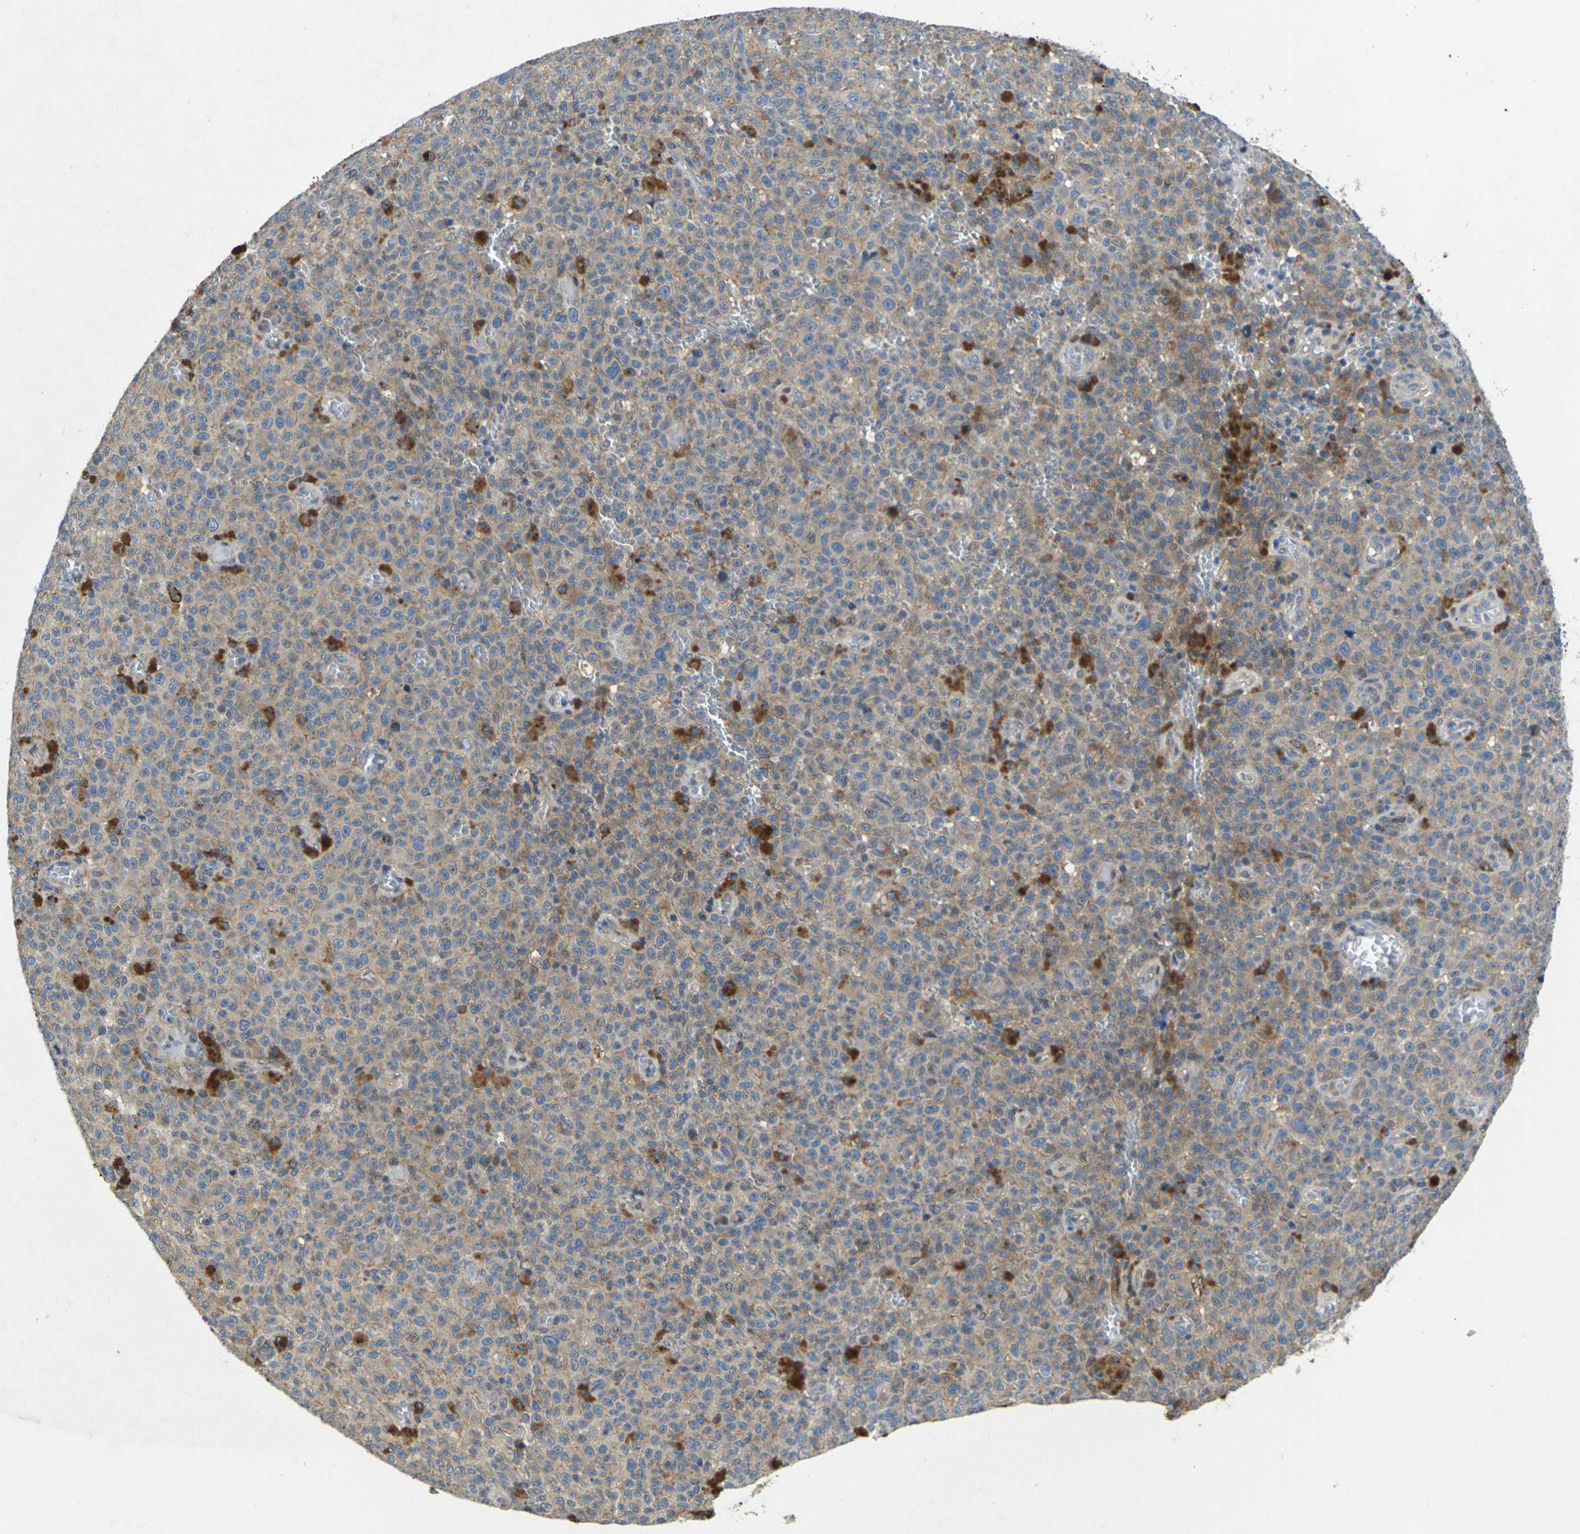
{"staining": {"intensity": "weak", "quantity": ">75%", "location": "cytoplasmic/membranous"}, "tissue": "melanoma", "cell_type": "Tumor cells", "image_type": "cancer", "snomed": [{"axis": "morphology", "description": "Malignant melanoma, NOS"}, {"axis": "topography", "description": "Skin"}], "caption": "Human melanoma stained for a protein (brown) shows weak cytoplasmic/membranous positive positivity in approximately >75% of tumor cells.", "gene": "SCNN1A", "patient": {"sex": "female", "age": 82}}